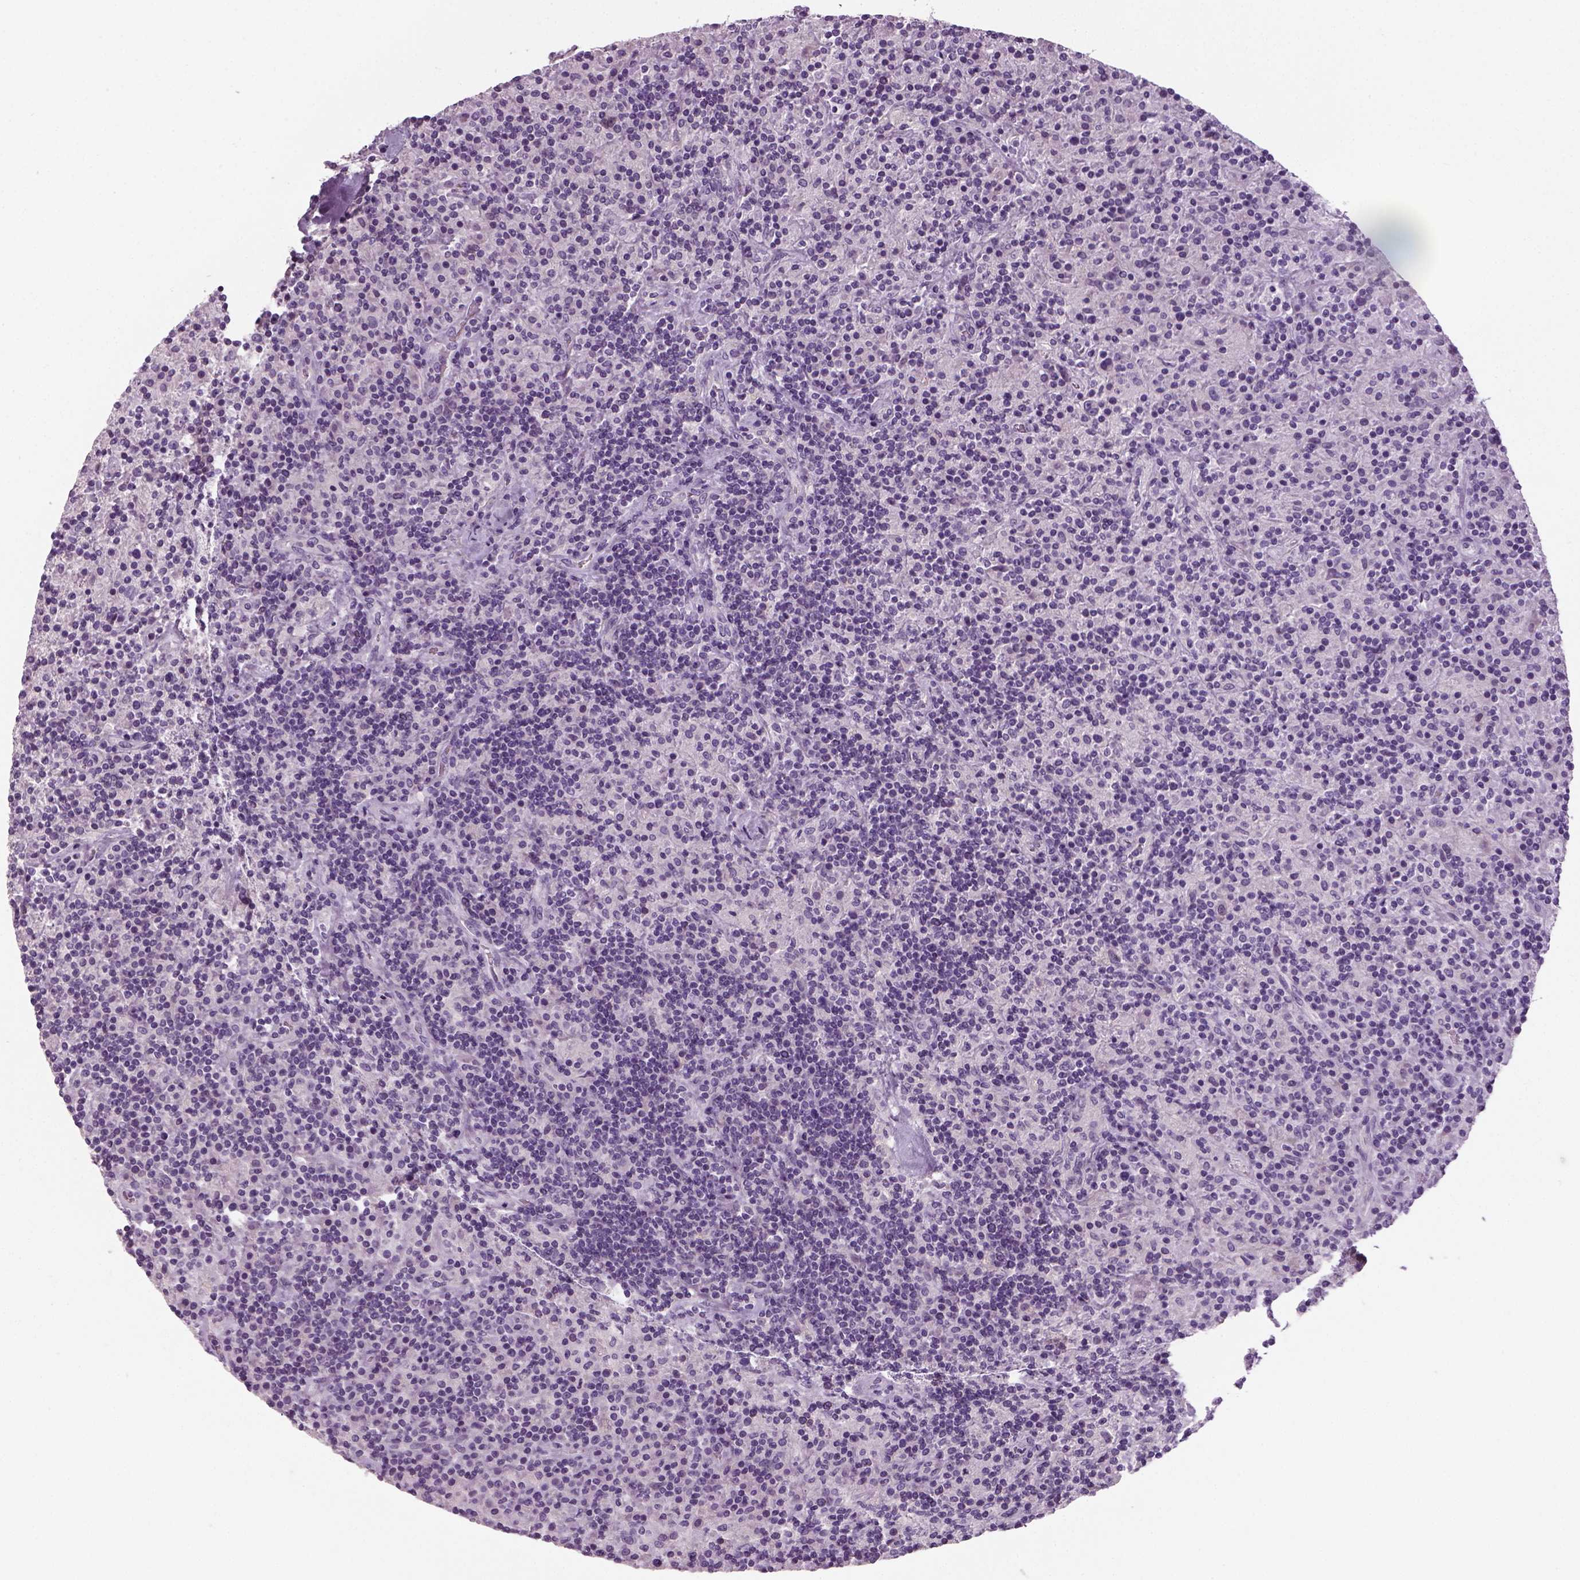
{"staining": {"intensity": "negative", "quantity": "none", "location": "none"}, "tissue": "lymphoma", "cell_type": "Tumor cells", "image_type": "cancer", "snomed": [{"axis": "morphology", "description": "Hodgkin's disease, NOS"}, {"axis": "topography", "description": "Lymph node"}], "caption": "Immunohistochemistry (IHC) of human Hodgkin's disease shows no staining in tumor cells. The staining is performed using DAB (3,3'-diaminobenzidine) brown chromogen with nuclei counter-stained in using hematoxylin.", "gene": "ELOVL3", "patient": {"sex": "male", "age": 70}}